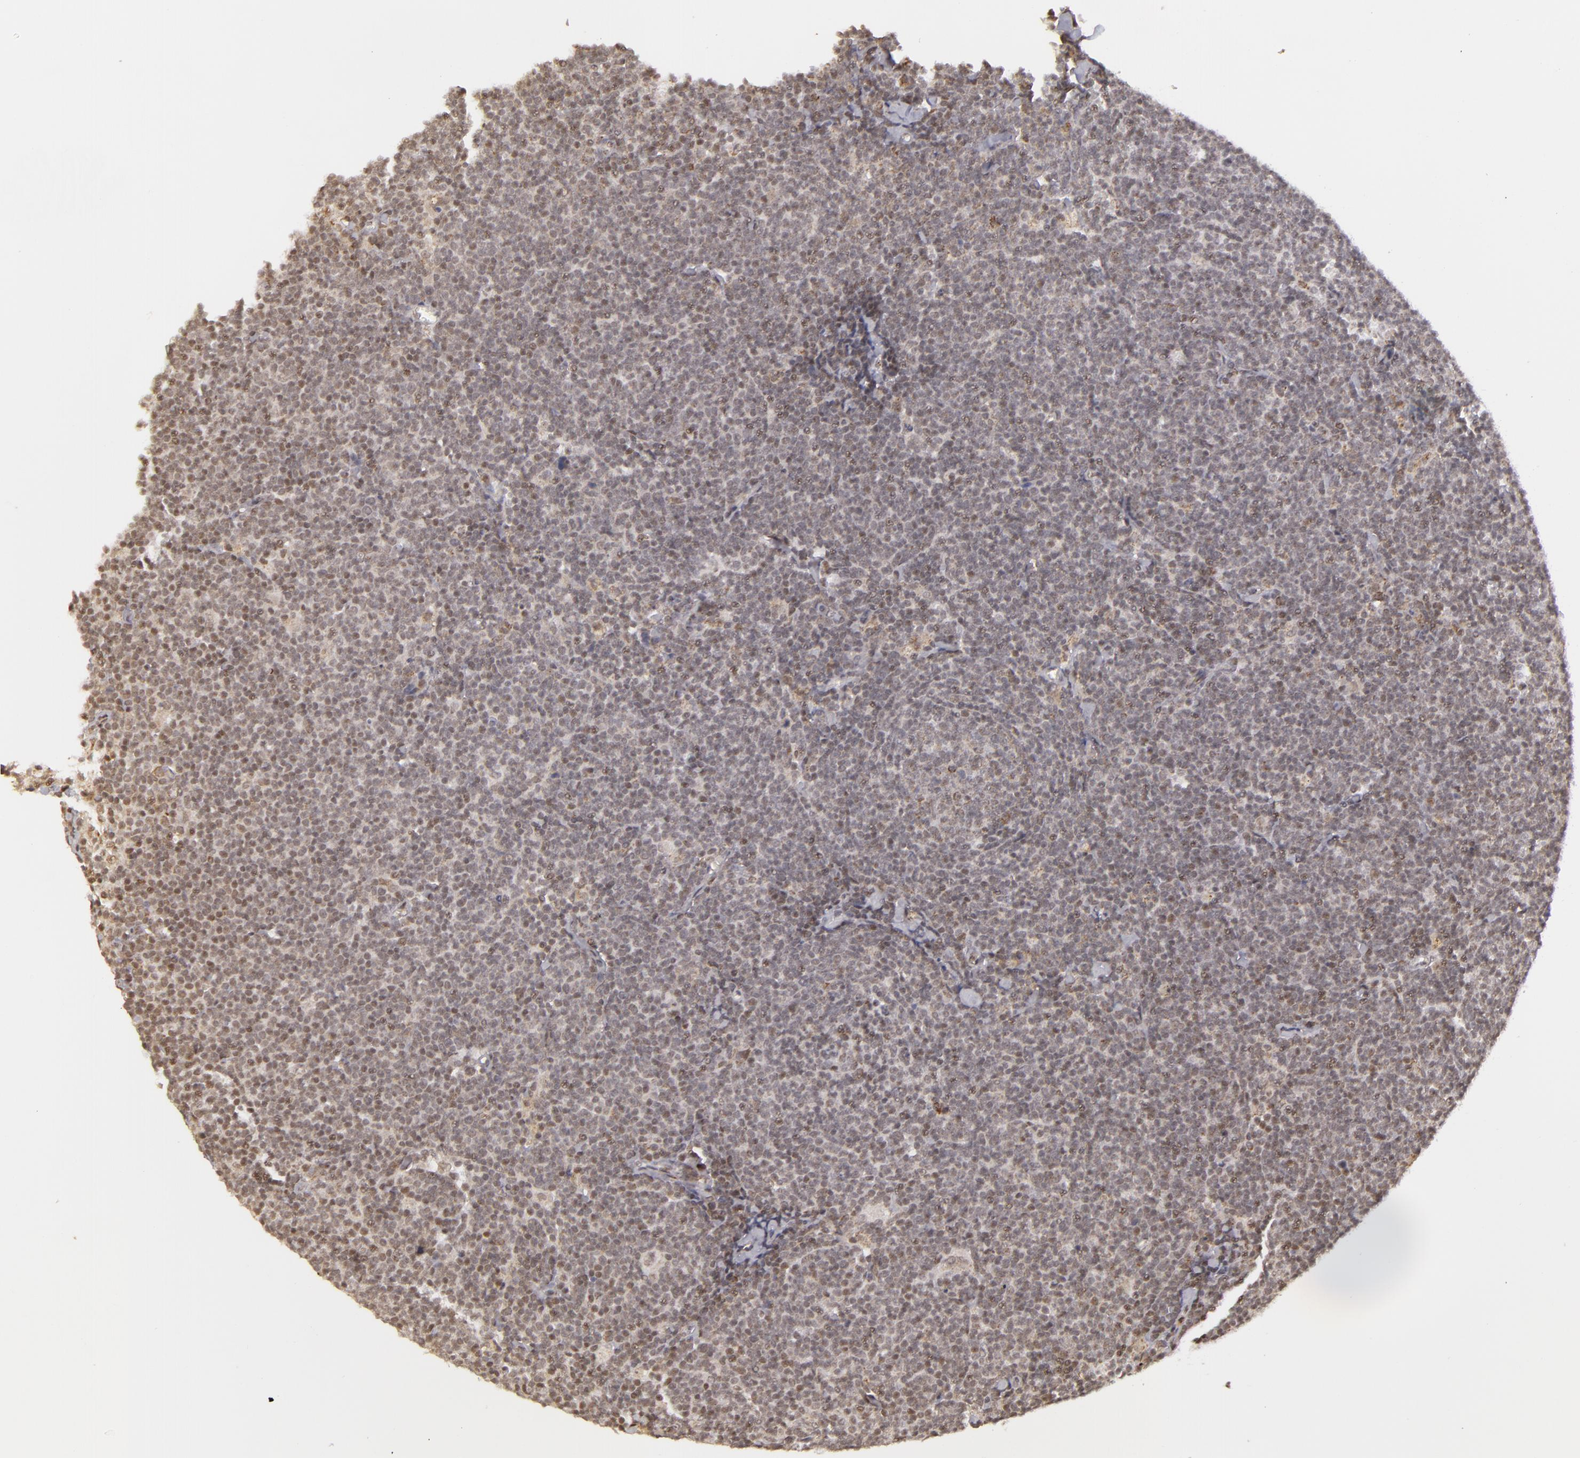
{"staining": {"intensity": "weak", "quantity": ">75%", "location": "cytoplasmic/membranous"}, "tissue": "lymphoma", "cell_type": "Tumor cells", "image_type": "cancer", "snomed": [{"axis": "morphology", "description": "Malignant lymphoma, non-Hodgkin's type, Low grade"}, {"axis": "topography", "description": "Lymph node"}], "caption": "Malignant lymphoma, non-Hodgkin's type (low-grade) stained with immunohistochemistry (IHC) reveals weak cytoplasmic/membranous positivity in about >75% of tumor cells.", "gene": "MXD1", "patient": {"sex": "male", "age": 65}}